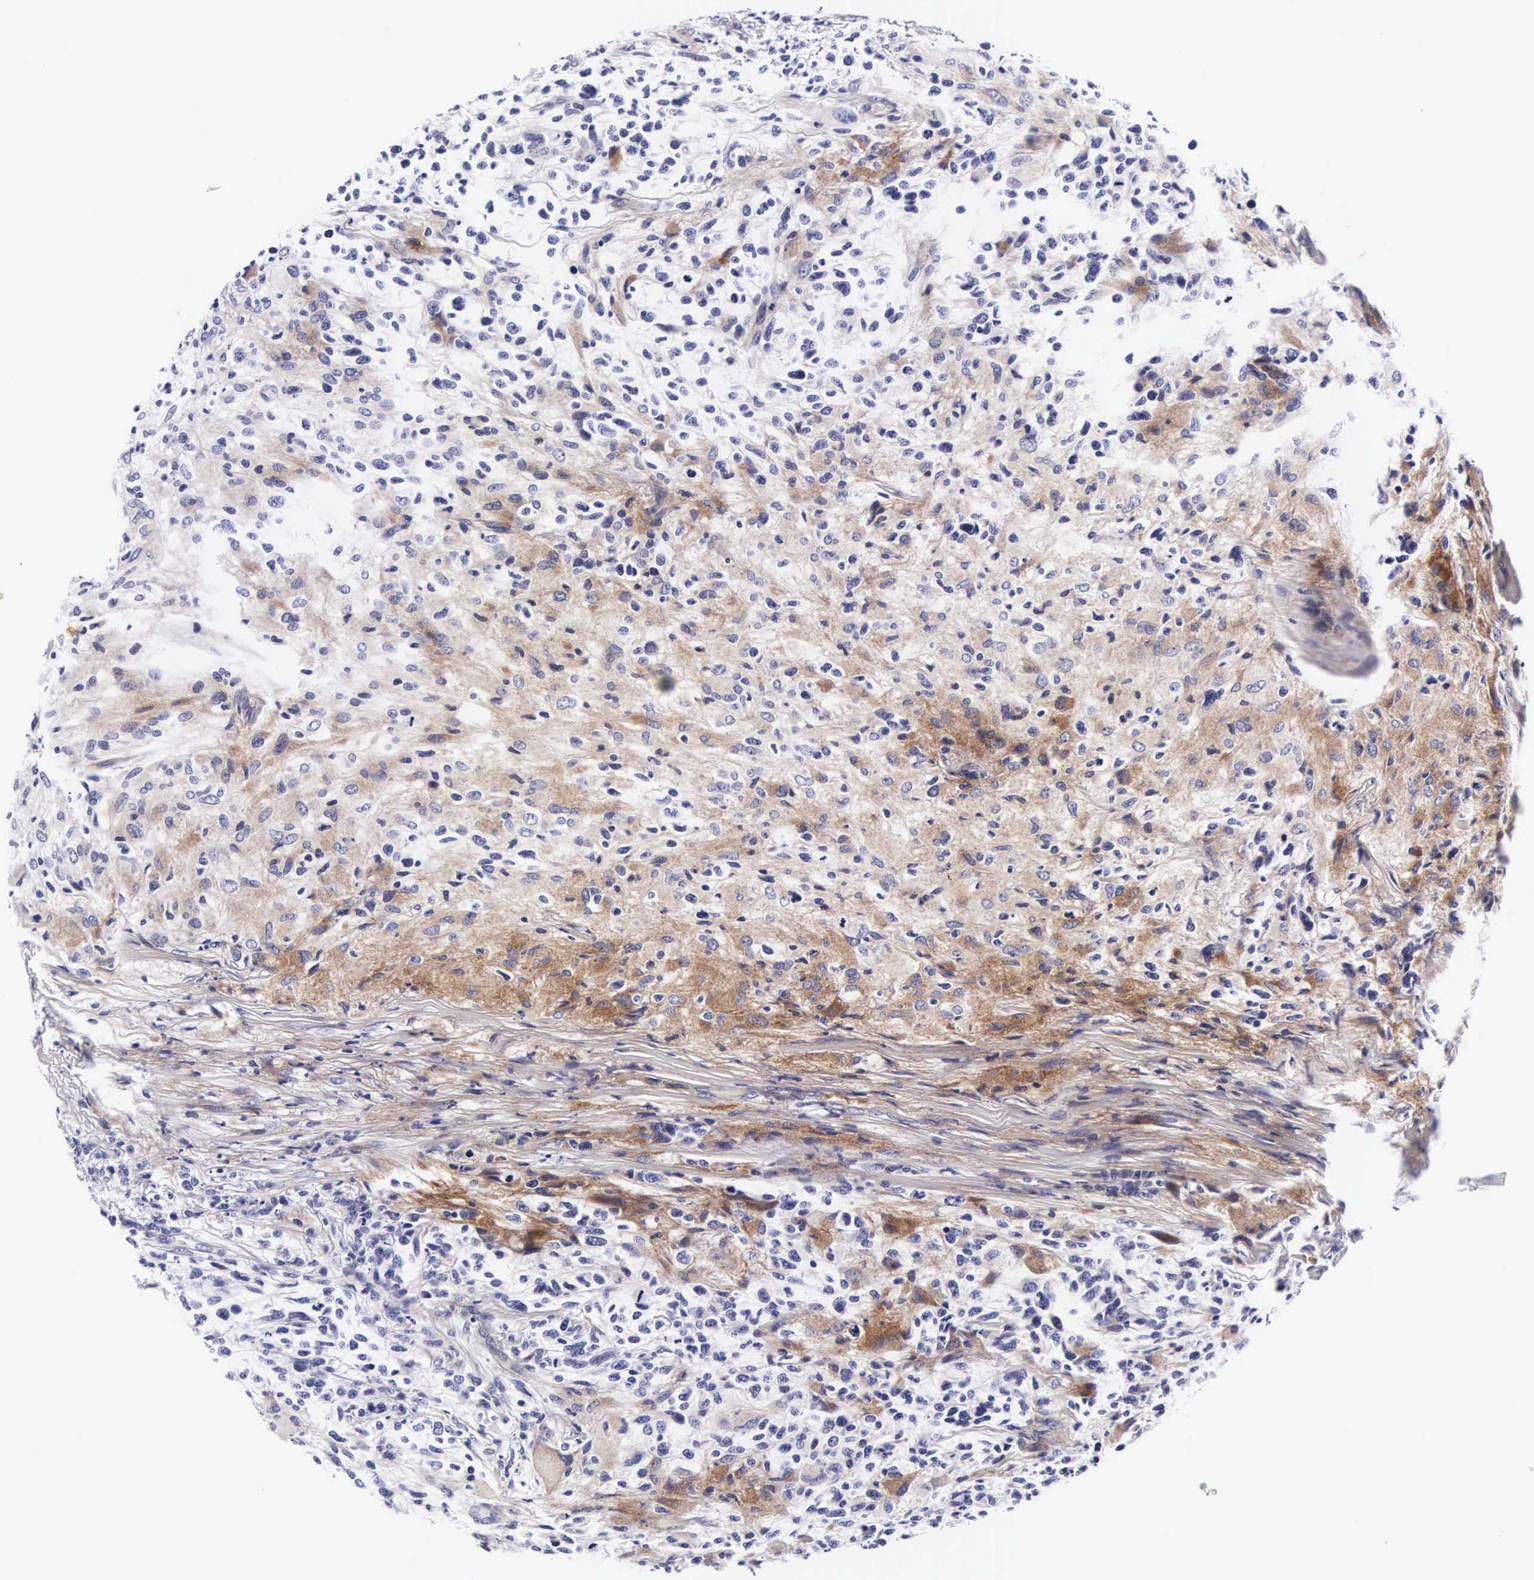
{"staining": {"intensity": "negative", "quantity": "none", "location": "none"}, "tissue": "glioma", "cell_type": "Tumor cells", "image_type": "cancer", "snomed": [{"axis": "morphology", "description": "Glioma, malignant, High grade"}, {"axis": "topography", "description": "Brain"}], "caption": "Tumor cells are negative for brown protein staining in malignant glioma (high-grade).", "gene": "UPRT", "patient": {"sex": "male", "age": 69}}